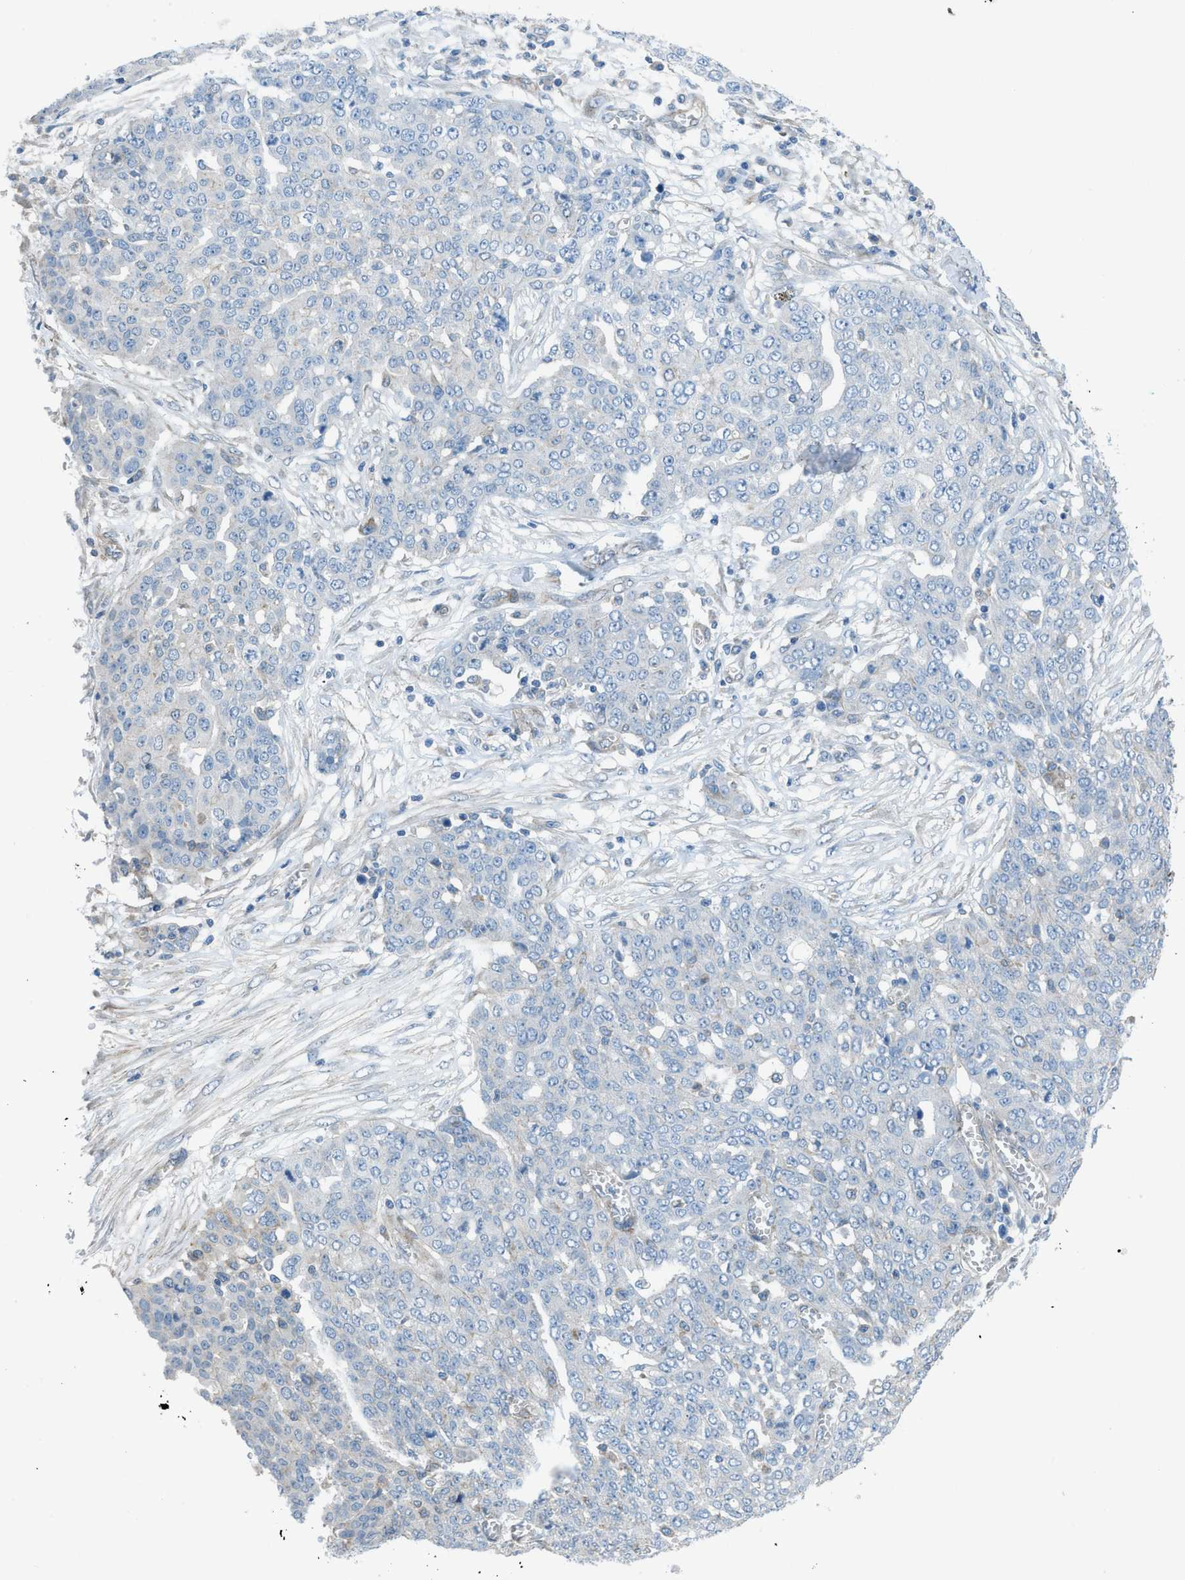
{"staining": {"intensity": "negative", "quantity": "none", "location": "none"}, "tissue": "ovarian cancer", "cell_type": "Tumor cells", "image_type": "cancer", "snomed": [{"axis": "morphology", "description": "Cystadenocarcinoma, serous, NOS"}, {"axis": "topography", "description": "Soft tissue"}, {"axis": "topography", "description": "Ovary"}], "caption": "There is no significant staining in tumor cells of serous cystadenocarcinoma (ovarian).", "gene": "PRKN", "patient": {"sex": "female", "age": 57}}